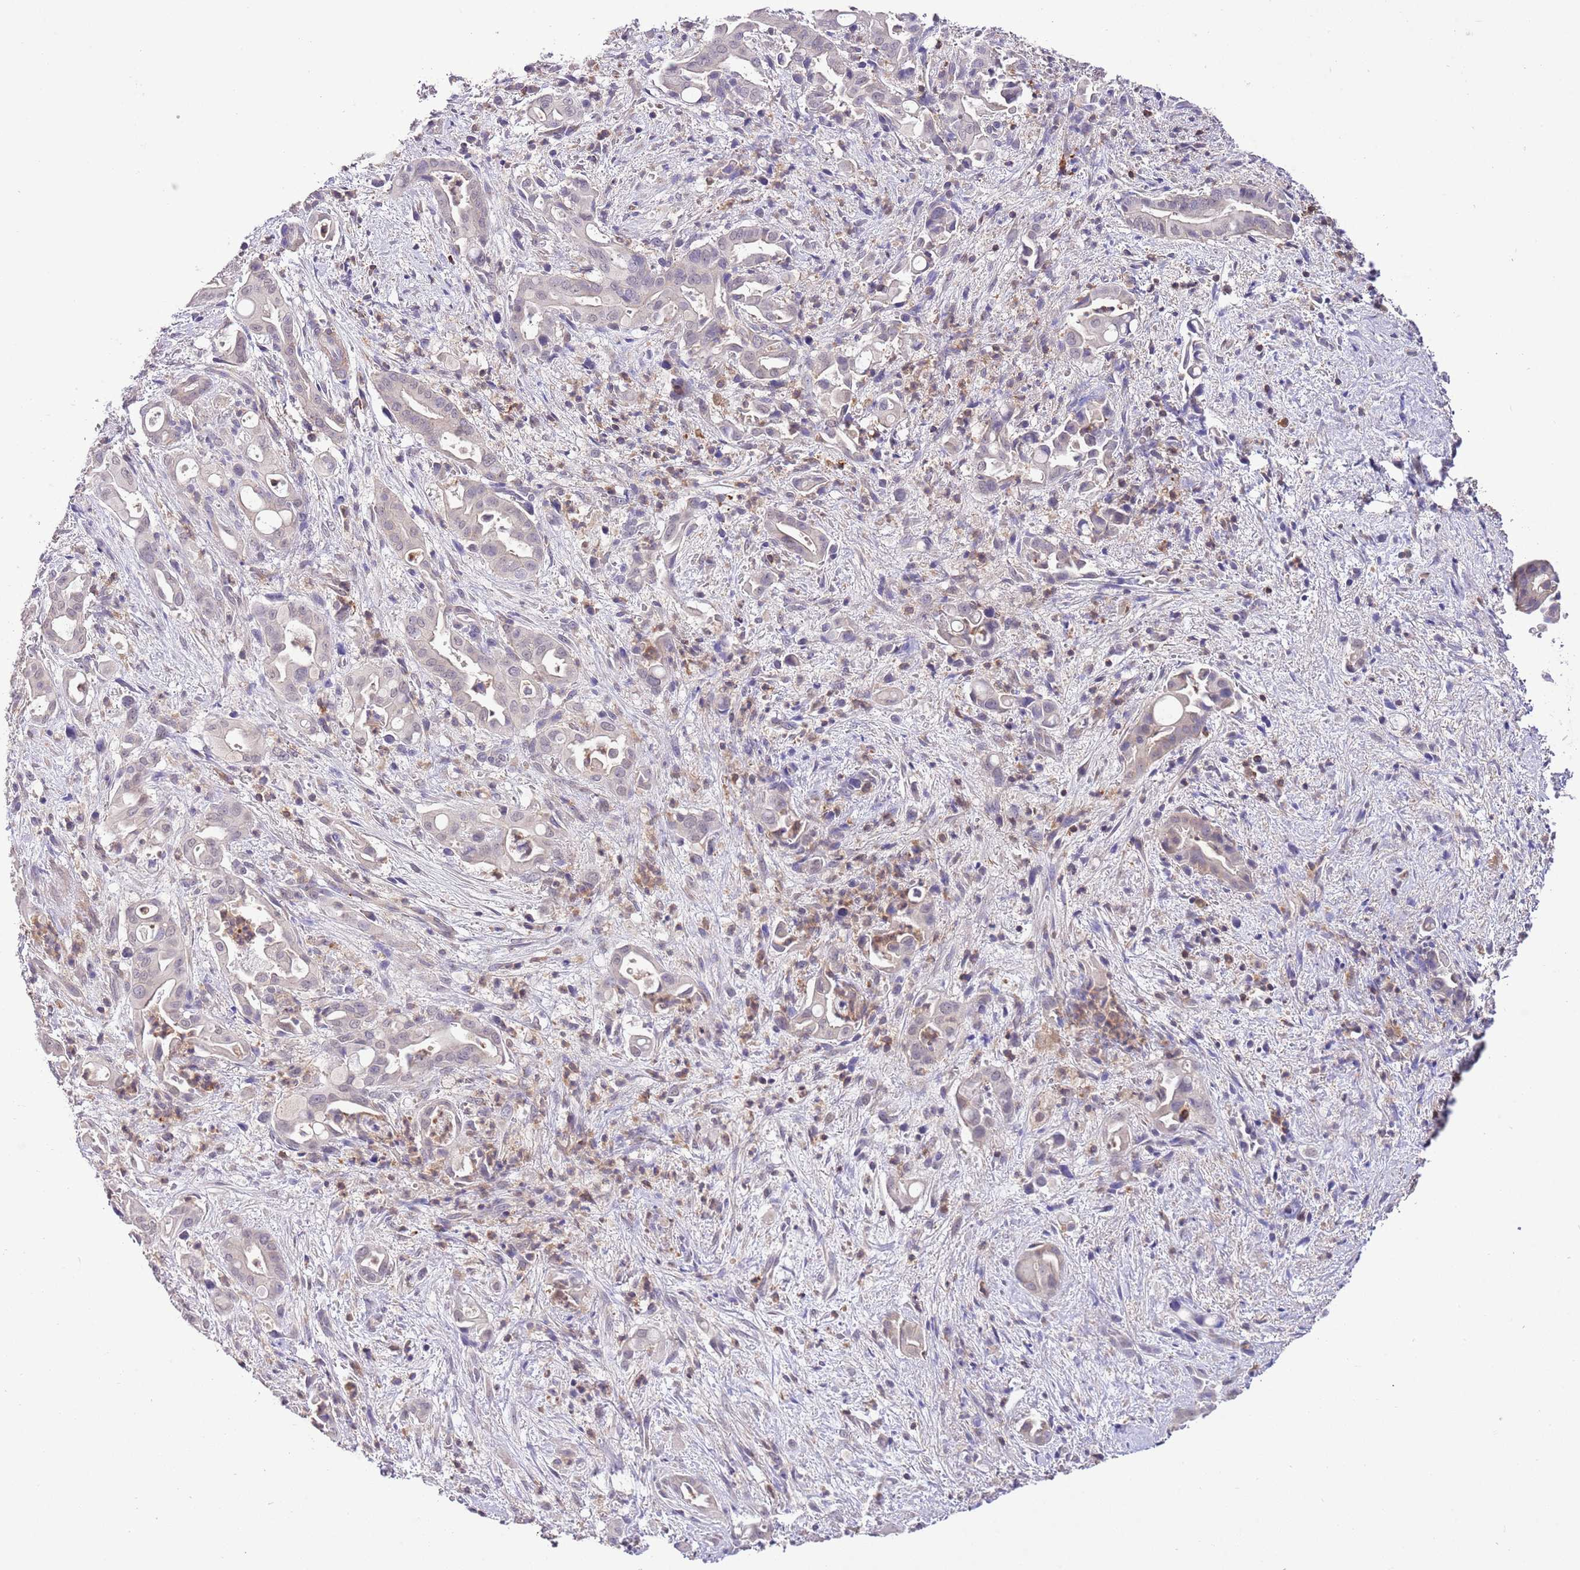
{"staining": {"intensity": "negative", "quantity": "none", "location": "none"}, "tissue": "liver cancer", "cell_type": "Tumor cells", "image_type": "cancer", "snomed": [{"axis": "morphology", "description": "Cholangiocarcinoma"}, {"axis": "topography", "description": "Liver"}], "caption": "An immunohistochemistry (IHC) histopathology image of liver cancer (cholangiocarcinoma) is shown. There is no staining in tumor cells of liver cancer (cholangiocarcinoma).", "gene": "EFHD1", "patient": {"sex": "female", "age": 68}}